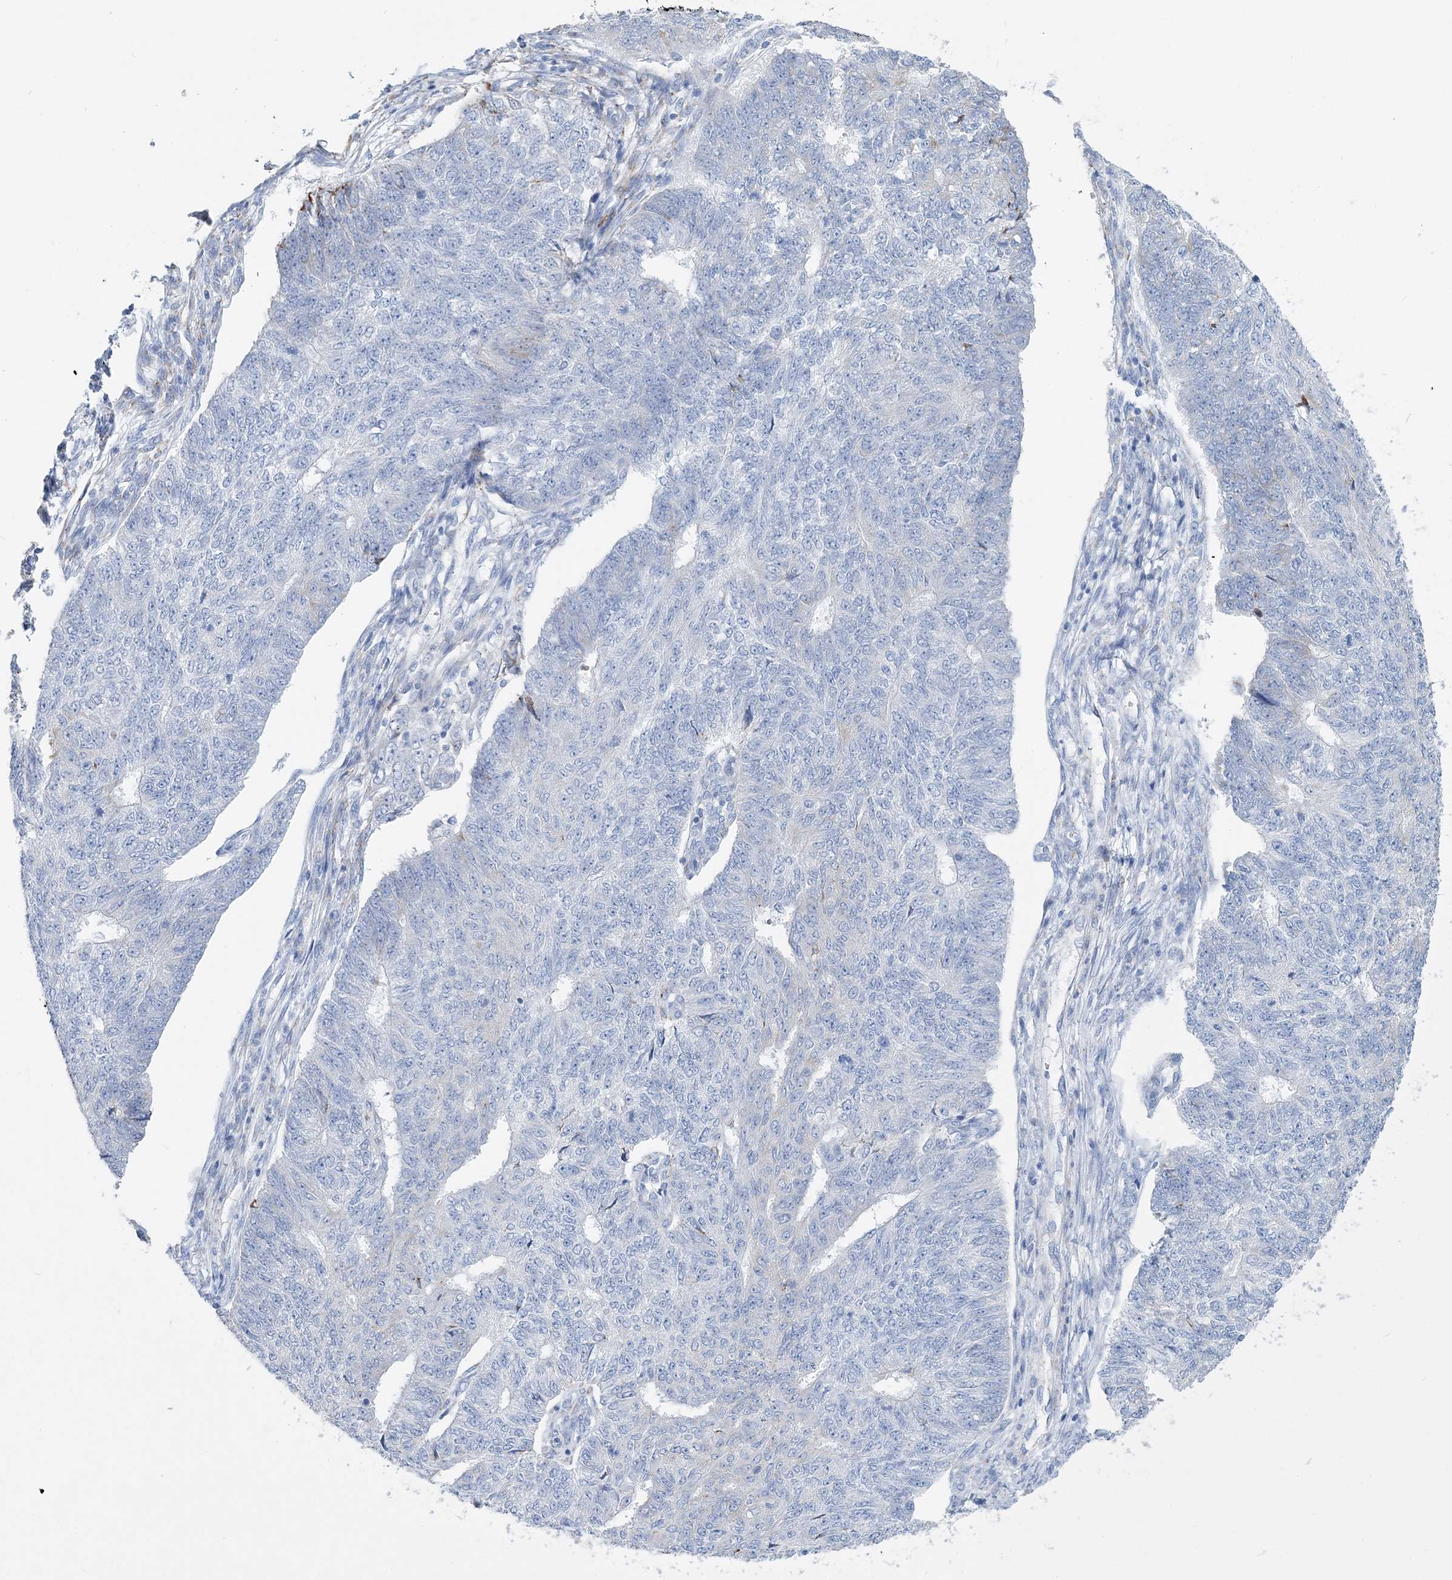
{"staining": {"intensity": "negative", "quantity": "none", "location": "none"}, "tissue": "endometrial cancer", "cell_type": "Tumor cells", "image_type": "cancer", "snomed": [{"axis": "morphology", "description": "Adenocarcinoma, NOS"}, {"axis": "topography", "description": "Endometrium"}], "caption": "IHC image of neoplastic tissue: endometrial adenocarcinoma stained with DAB (3,3'-diaminobenzidine) exhibits no significant protein positivity in tumor cells. (Stains: DAB immunohistochemistry with hematoxylin counter stain, Microscopy: brightfield microscopy at high magnification).", "gene": "TSPYL6", "patient": {"sex": "female", "age": 32}}